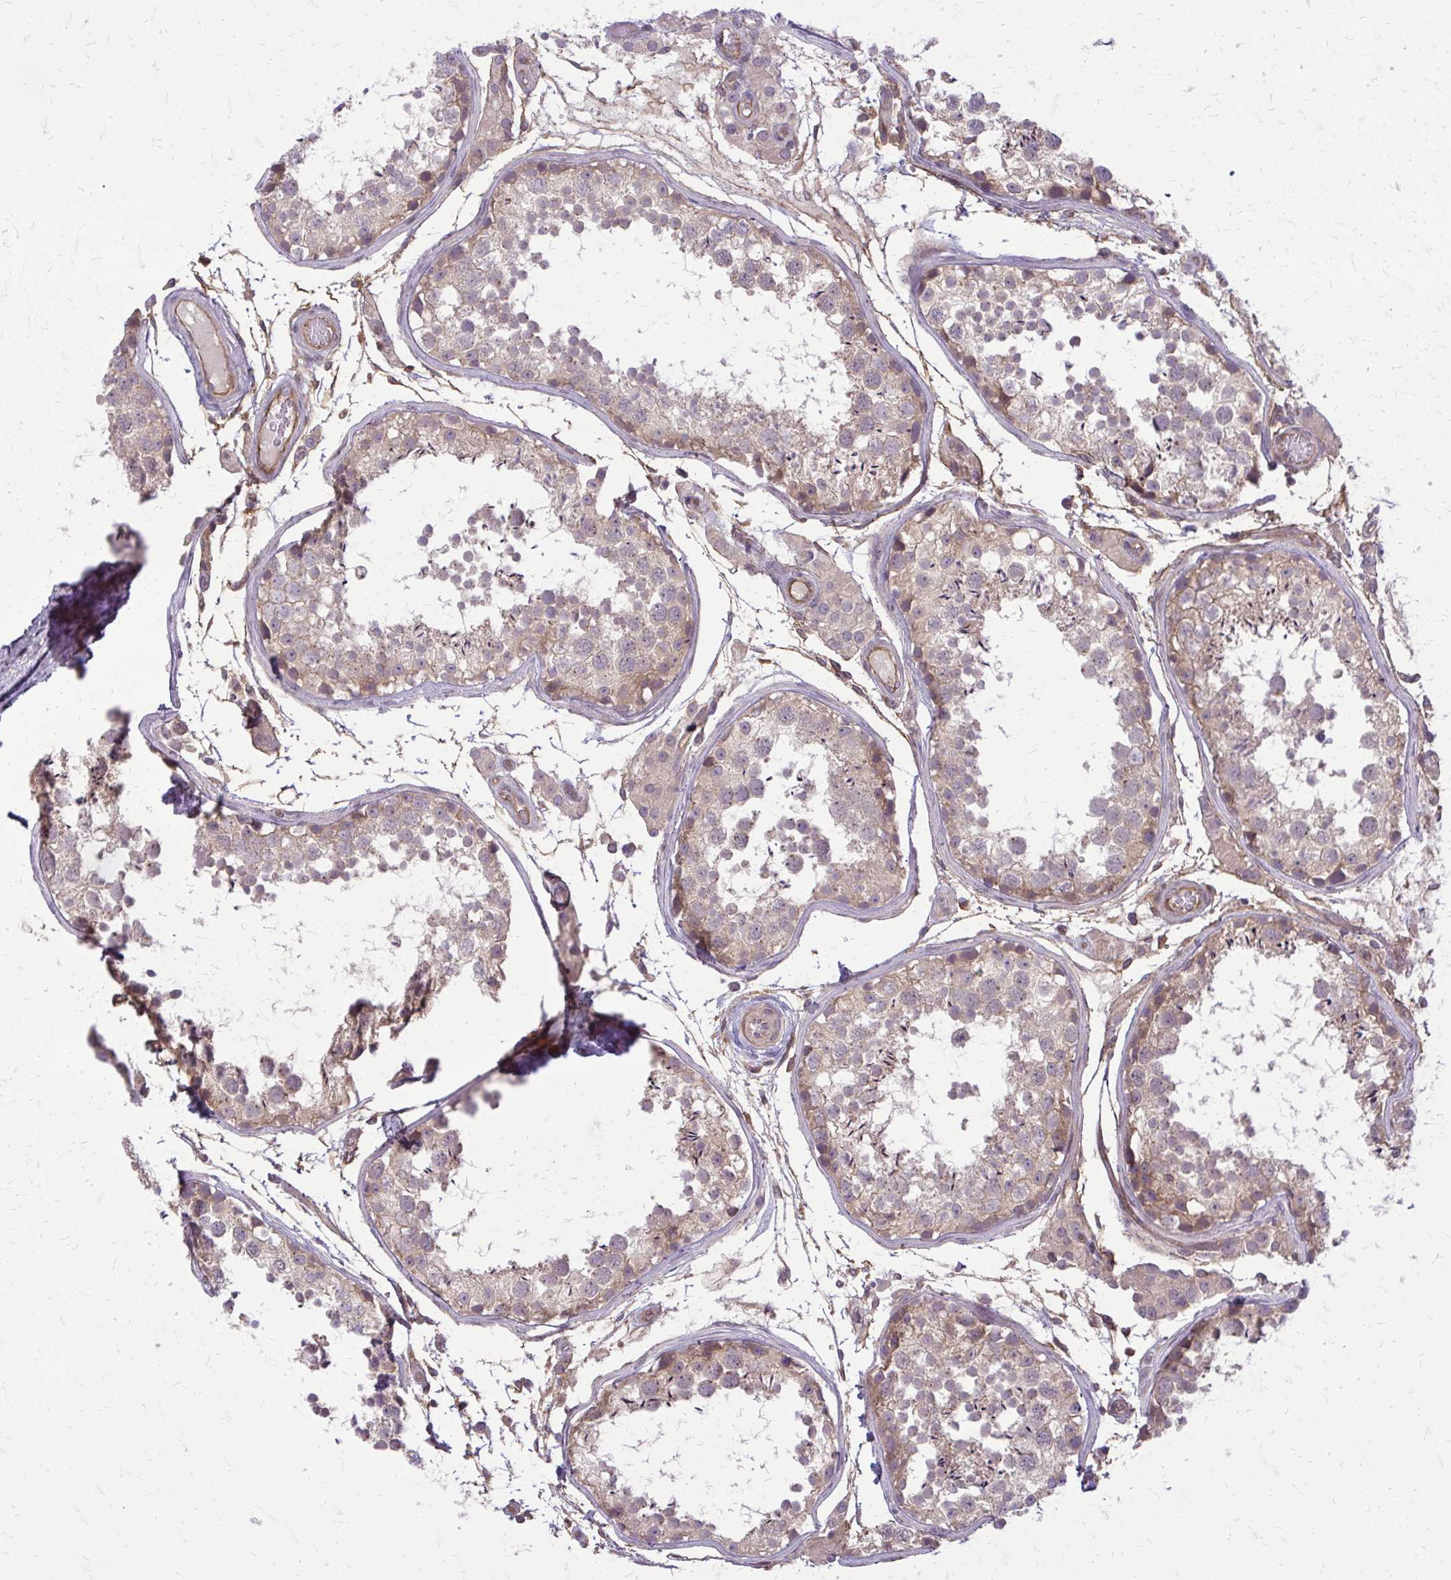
{"staining": {"intensity": "weak", "quantity": "25%-75%", "location": "cytoplasmic/membranous"}, "tissue": "testis", "cell_type": "Cells in seminiferous ducts", "image_type": "normal", "snomed": [{"axis": "morphology", "description": "Normal tissue, NOS"}, {"axis": "topography", "description": "Testis"}], "caption": "Unremarkable testis exhibits weak cytoplasmic/membranous positivity in approximately 25%-75% of cells in seminiferous ducts.", "gene": "OXNAD1", "patient": {"sex": "male", "age": 29}}